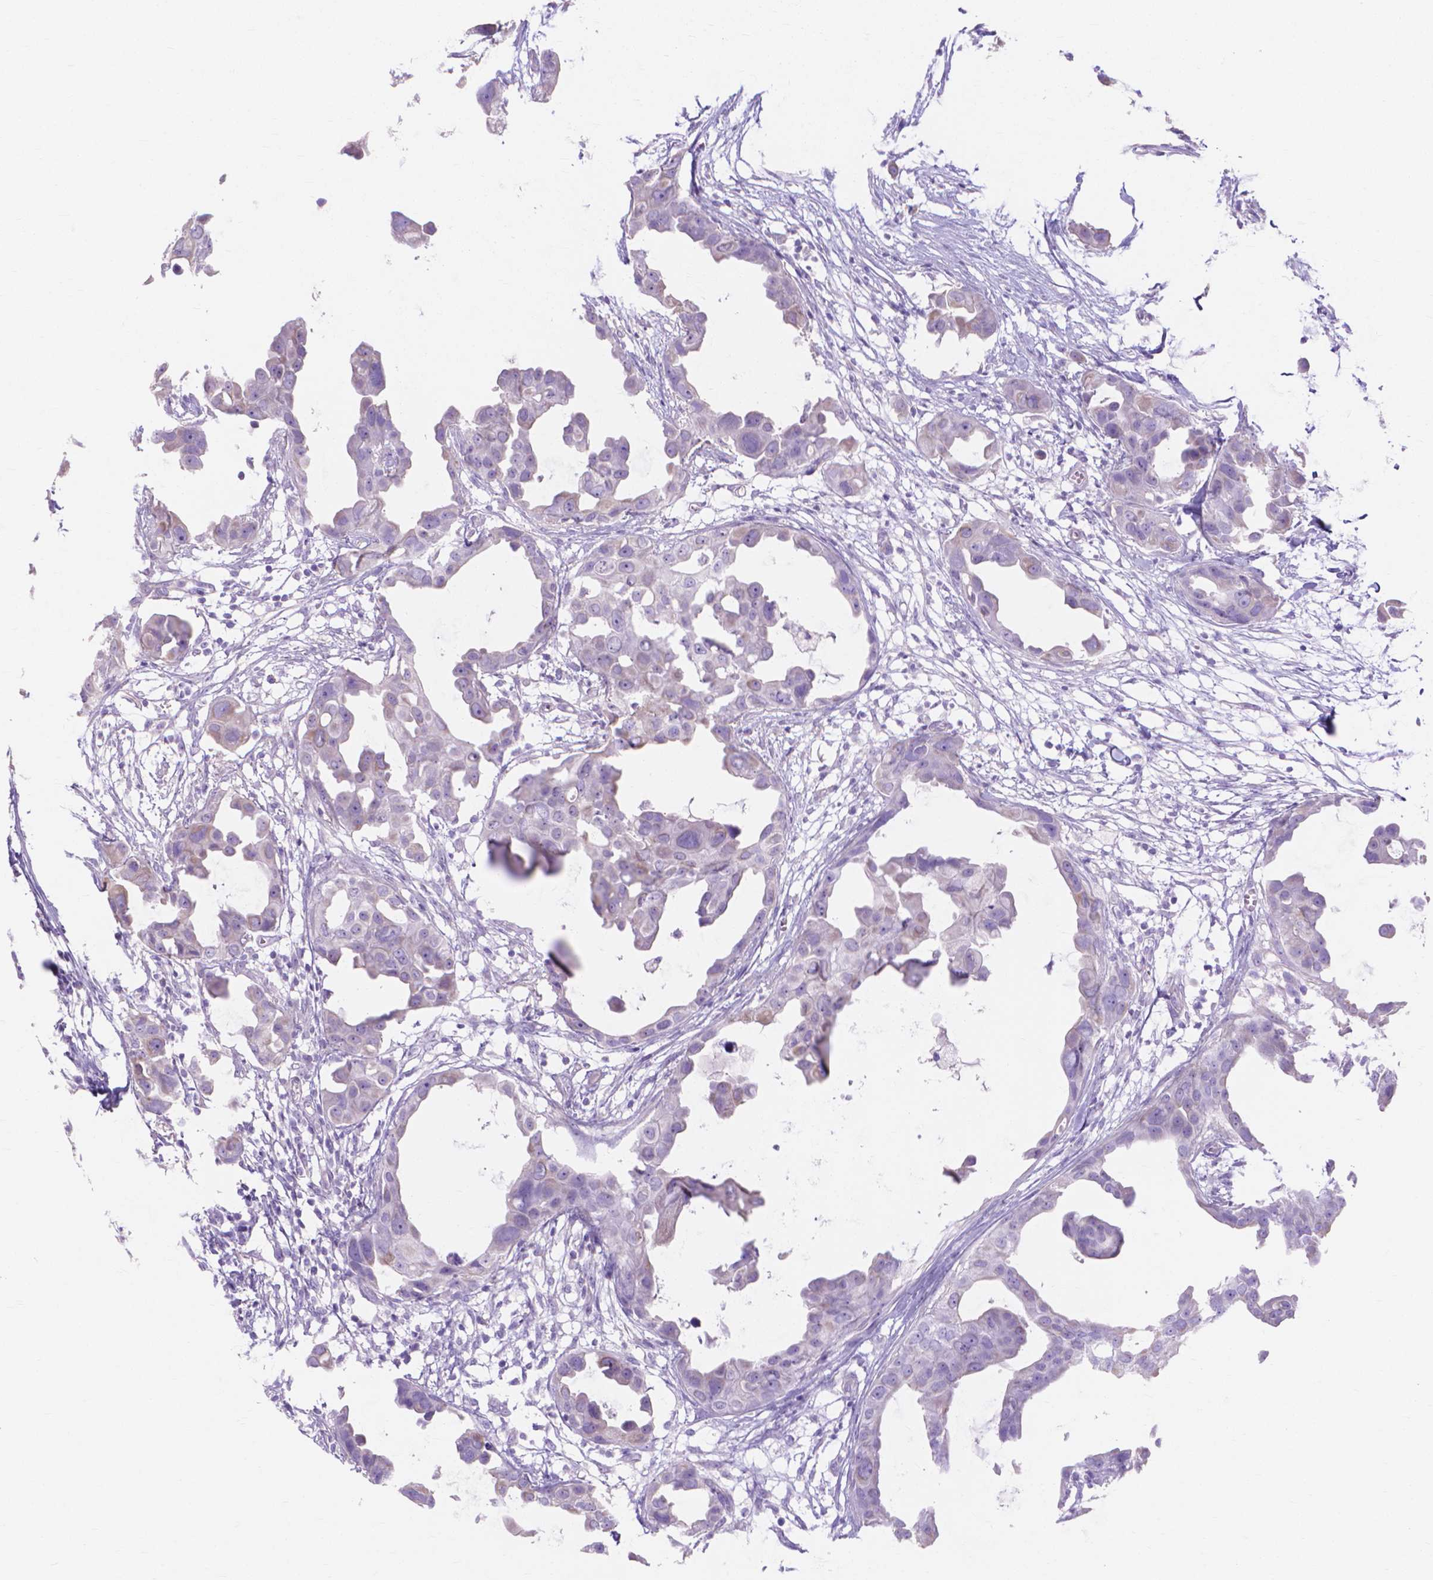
{"staining": {"intensity": "negative", "quantity": "none", "location": "none"}, "tissue": "breast cancer", "cell_type": "Tumor cells", "image_type": "cancer", "snomed": [{"axis": "morphology", "description": "Duct carcinoma"}, {"axis": "topography", "description": "Breast"}], "caption": "Human breast cancer stained for a protein using immunohistochemistry exhibits no staining in tumor cells.", "gene": "MBLAC1", "patient": {"sex": "female", "age": 38}}